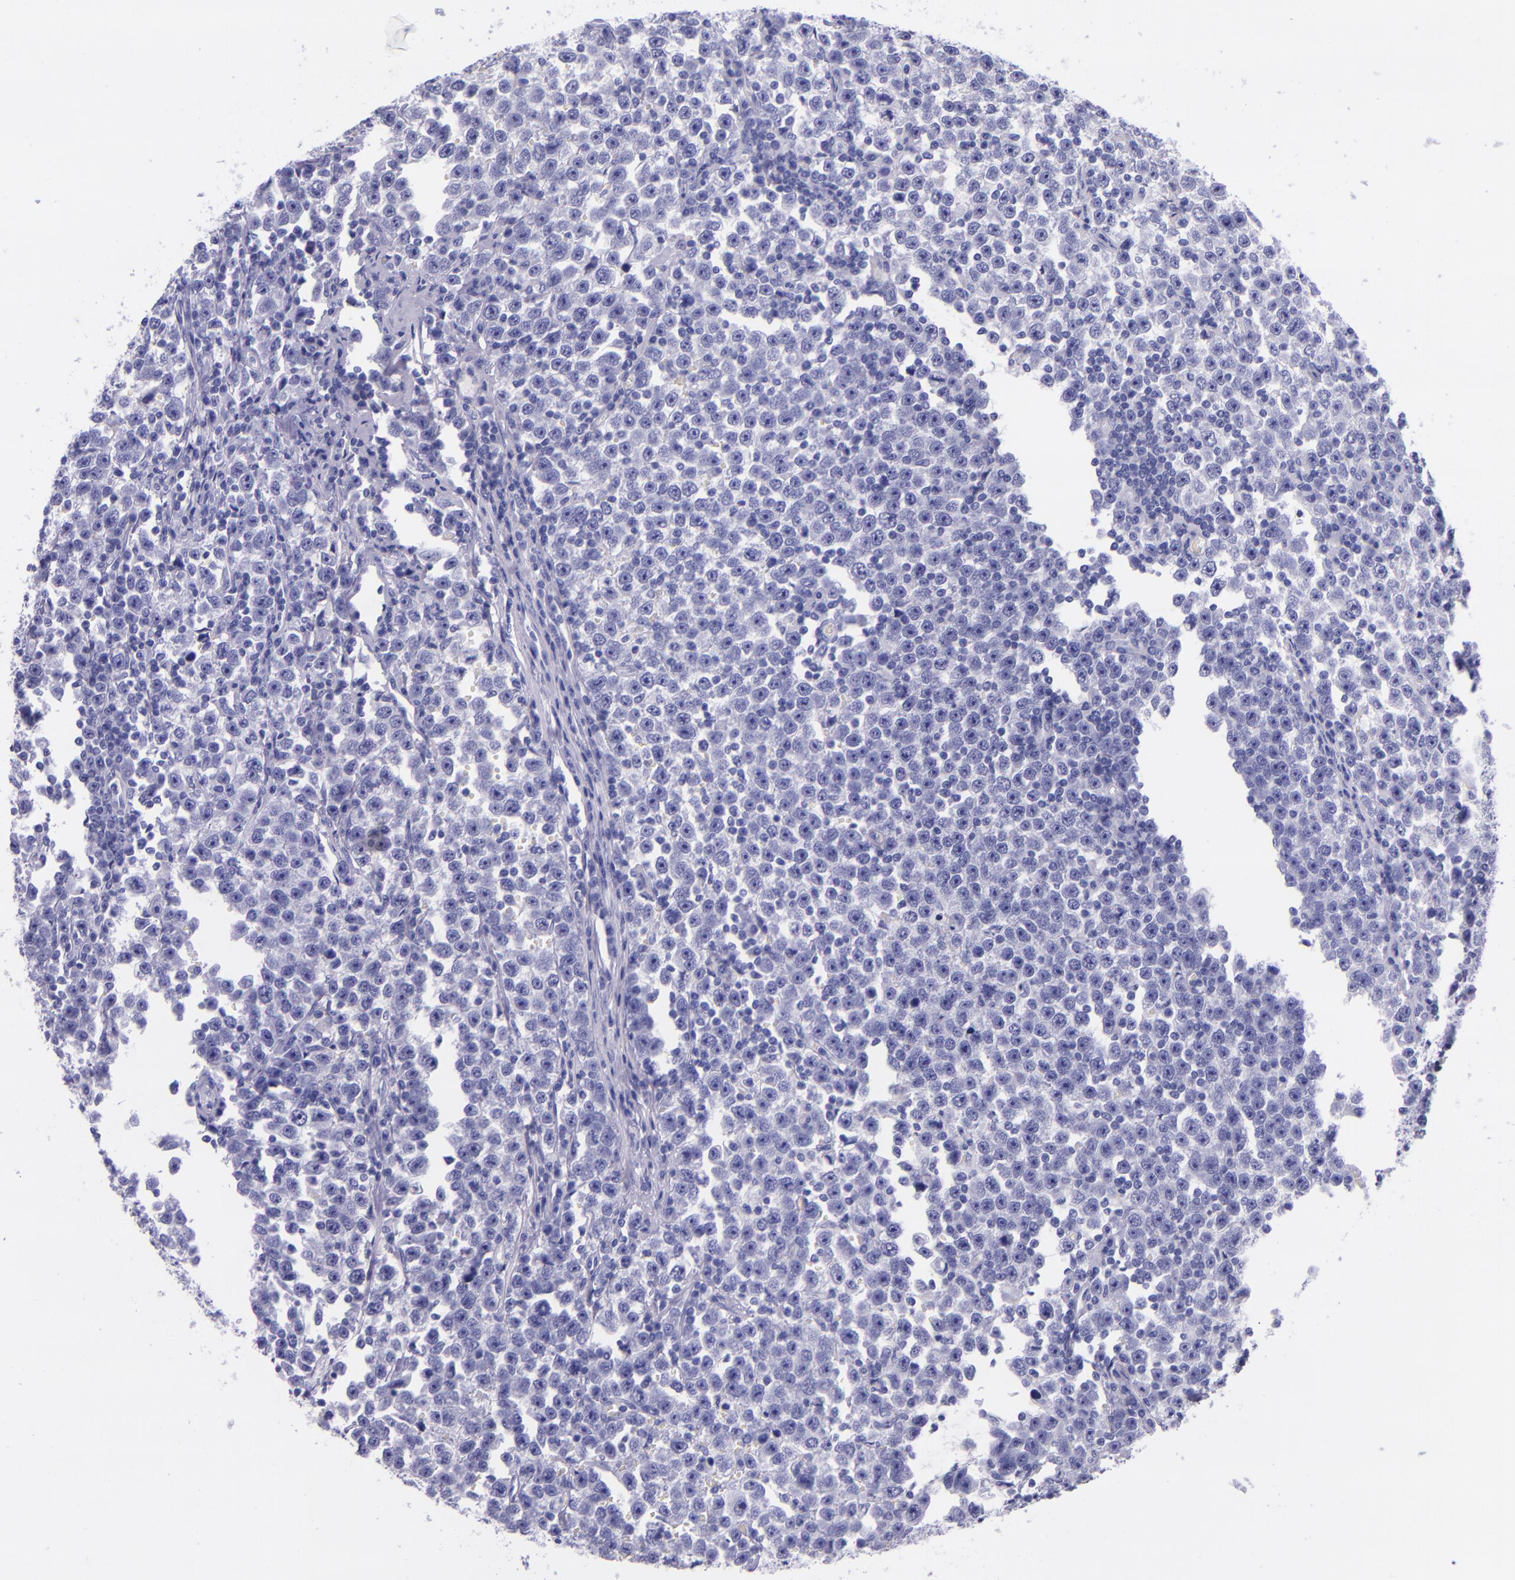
{"staining": {"intensity": "negative", "quantity": "none", "location": "none"}, "tissue": "testis cancer", "cell_type": "Tumor cells", "image_type": "cancer", "snomed": [{"axis": "morphology", "description": "Seminoma, NOS"}, {"axis": "topography", "description": "Testis"}], "caption": "An immunohistochemistry image of testis cancer (seminoma) is shown. There is no staining in tumor cells of testis cancer (seminoma).", "gene": "SLPI", "patient": {"sex": "male", "age": 43}}